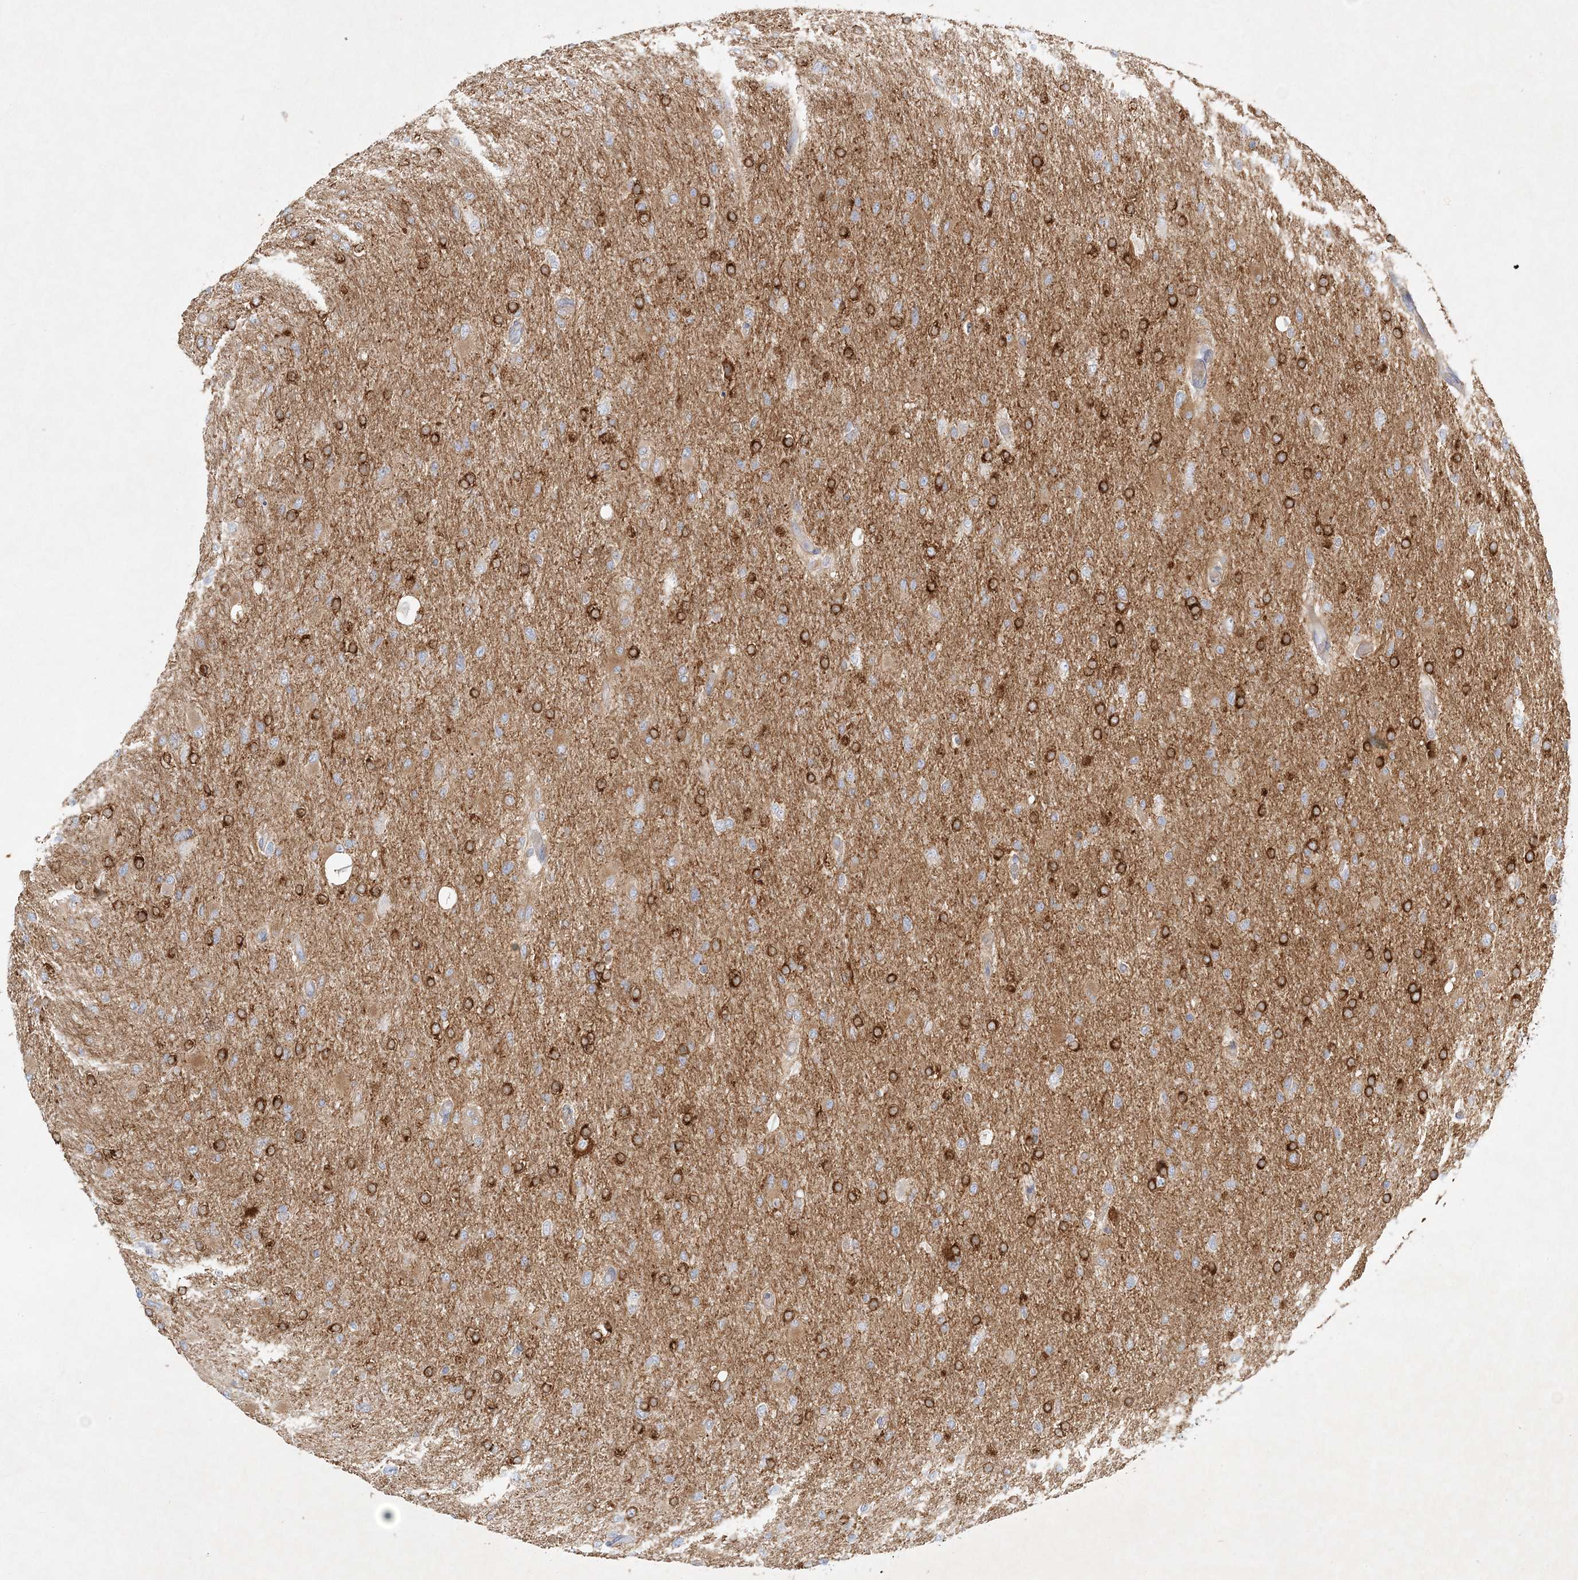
{"staining": {"intensity": "strong", "quantity": "25%-75%", "location": "cytoplasmic/membranous"}, "tissue": "glioma", "cell_type": "Tumor cells", "image_type": "cancer", "snomed": [{"axis": "morphology", "description": "Glioma, malignant, High grade"}, {"axis": "topography", "description": "Cerebral cortex"}], "caption": "High-power microscopy captured an immunohistochemistry photomicrograph of glioma, revealing strong cytoplasmic/membranous expression in about 25%-75% of tumor cells. The protein of interest is stained brown, and the nuclei are stained in blue (DAB IHC with brightfield microscopy, high magnification).", "gene": "STK11IP", "patient": {"sex": "female", "age": 36}}